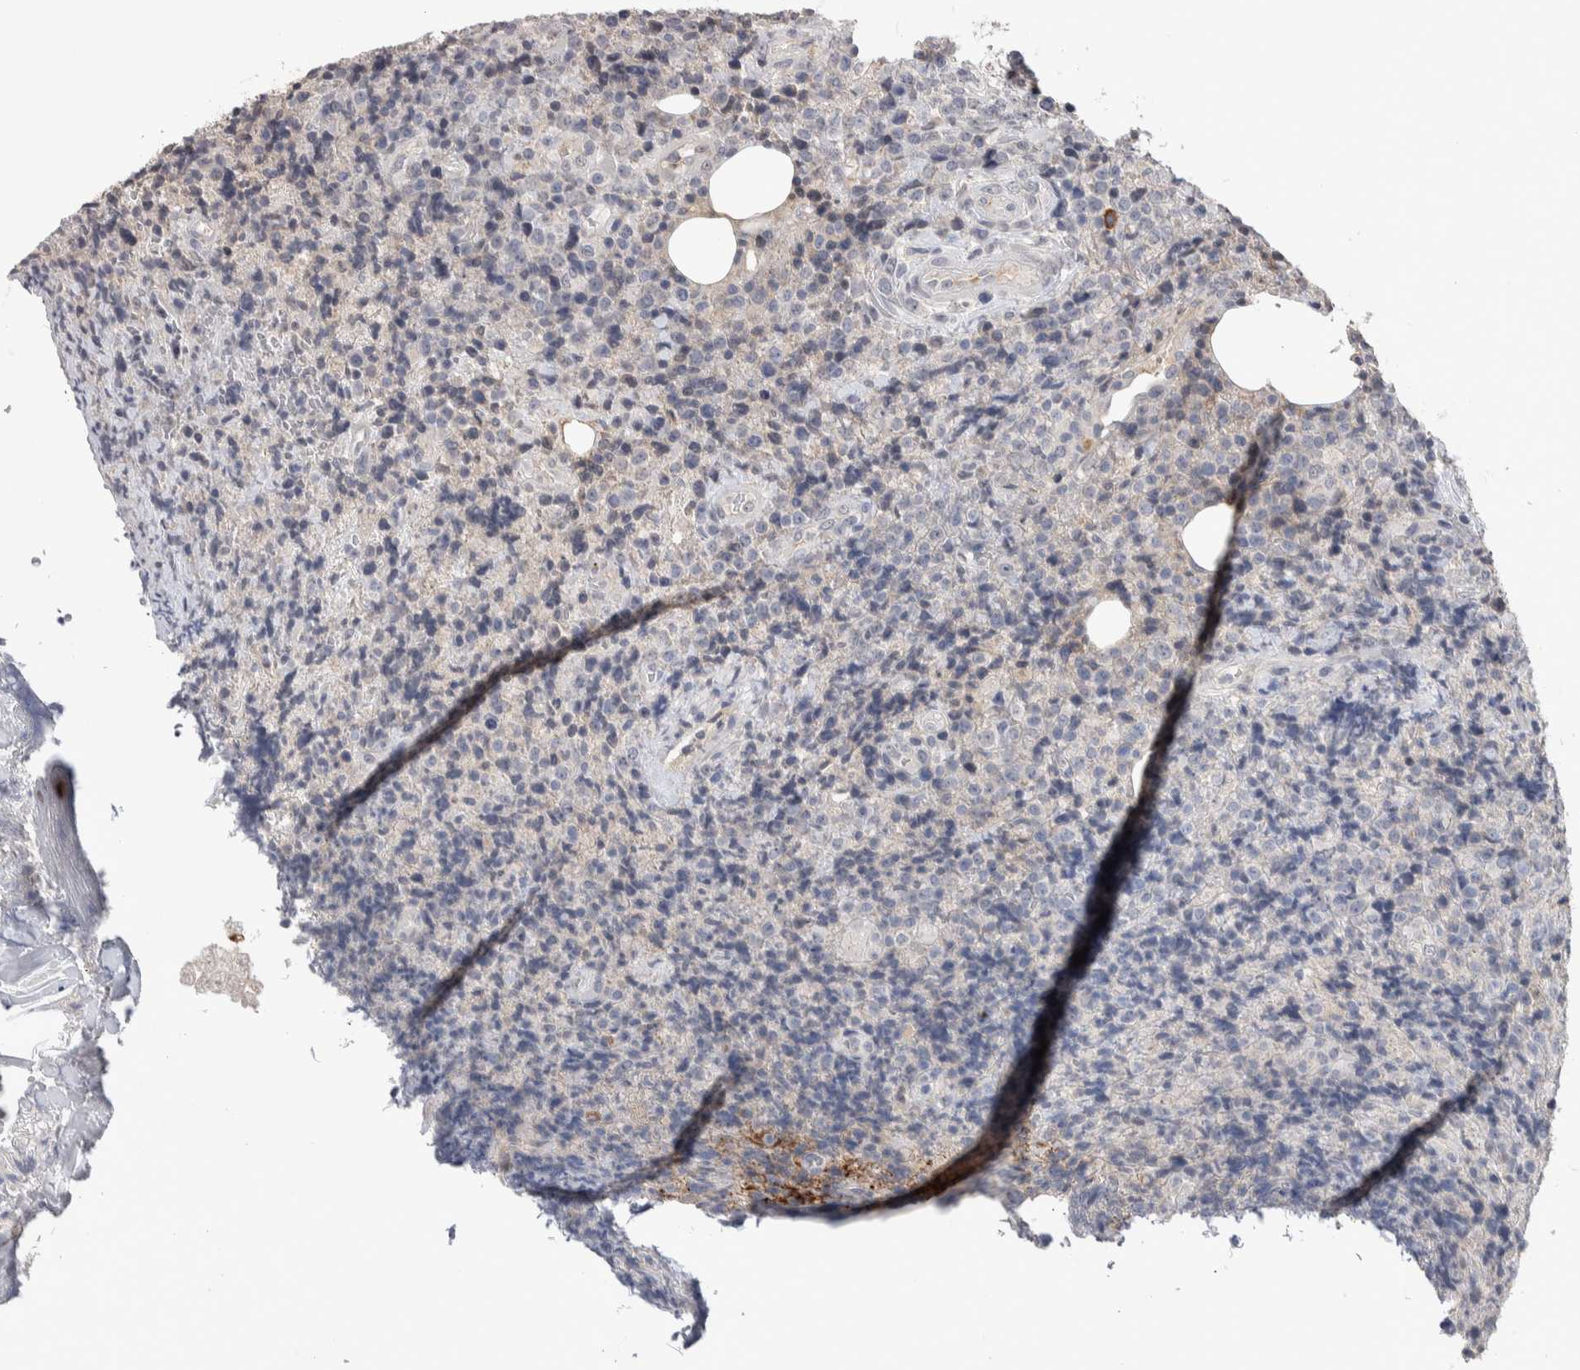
{"staining": {"intensity": "negative", "quantity": "none", "location": "none"}, "tissue": "lymphoma", "cell_type": "Tumor cells", "image_type": "cancer", "snomed": [{"axis": "morphology", "description": "Malignant lymphoma, non-Hodgkin's type, High grade"}, {"axis": "topography", "description": "Lymph node"}], "caption": "The photomicrograph demonstrates no significant expression in tumor cells of high-grade malignant lymphoma, non-Hodgkin's type.", "gene": "TMEM102", "patient": {"sex": "male", "age": 13}}